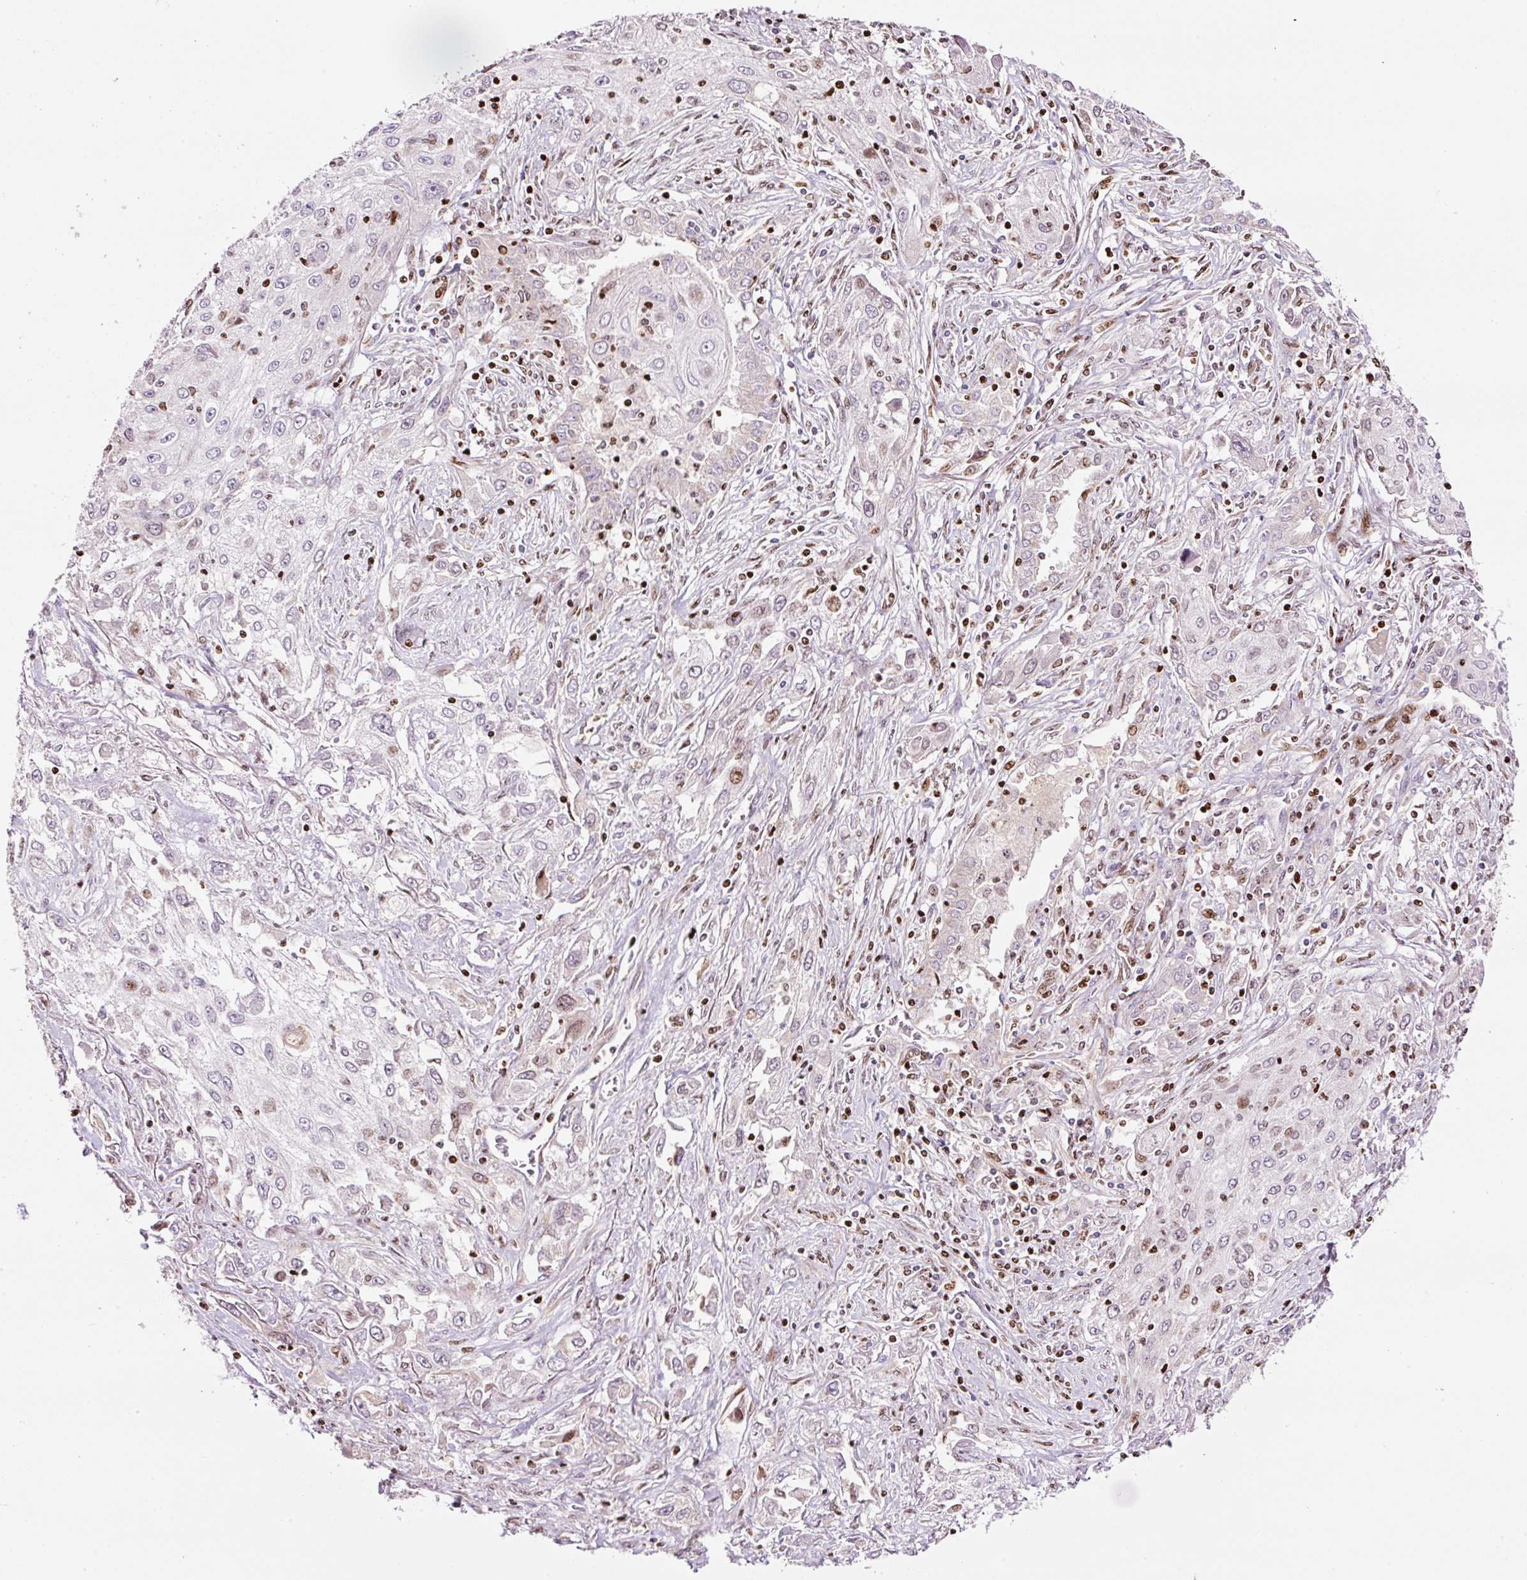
{"staining": {"intensity": "moderate", "quantity": "<25%", "location": "nuclear"}, "tissue": "lung cancer", "cell_type": "Tumor cells", "image_type": "cancer", "snomed": [{"axis": "morphology", "description": "Squamous cell carcinoma, NOS"}, {"axis": "topography", "description": "Lung"}], "caption": "IHC staining of lung squamous cell carcinoma, which displays low levels of moderate nuclear staining in approximately <25% of tumor cells indicating moderate nuclear protein staining. The staining was performed using DAB (3,3'-diaminobenzidine) (brown) for protein detection and nuclei were counterstained in hematoxylin (blue).", "gene": "TMEM8B", "patient": {"sex": "female", "age": 69}}